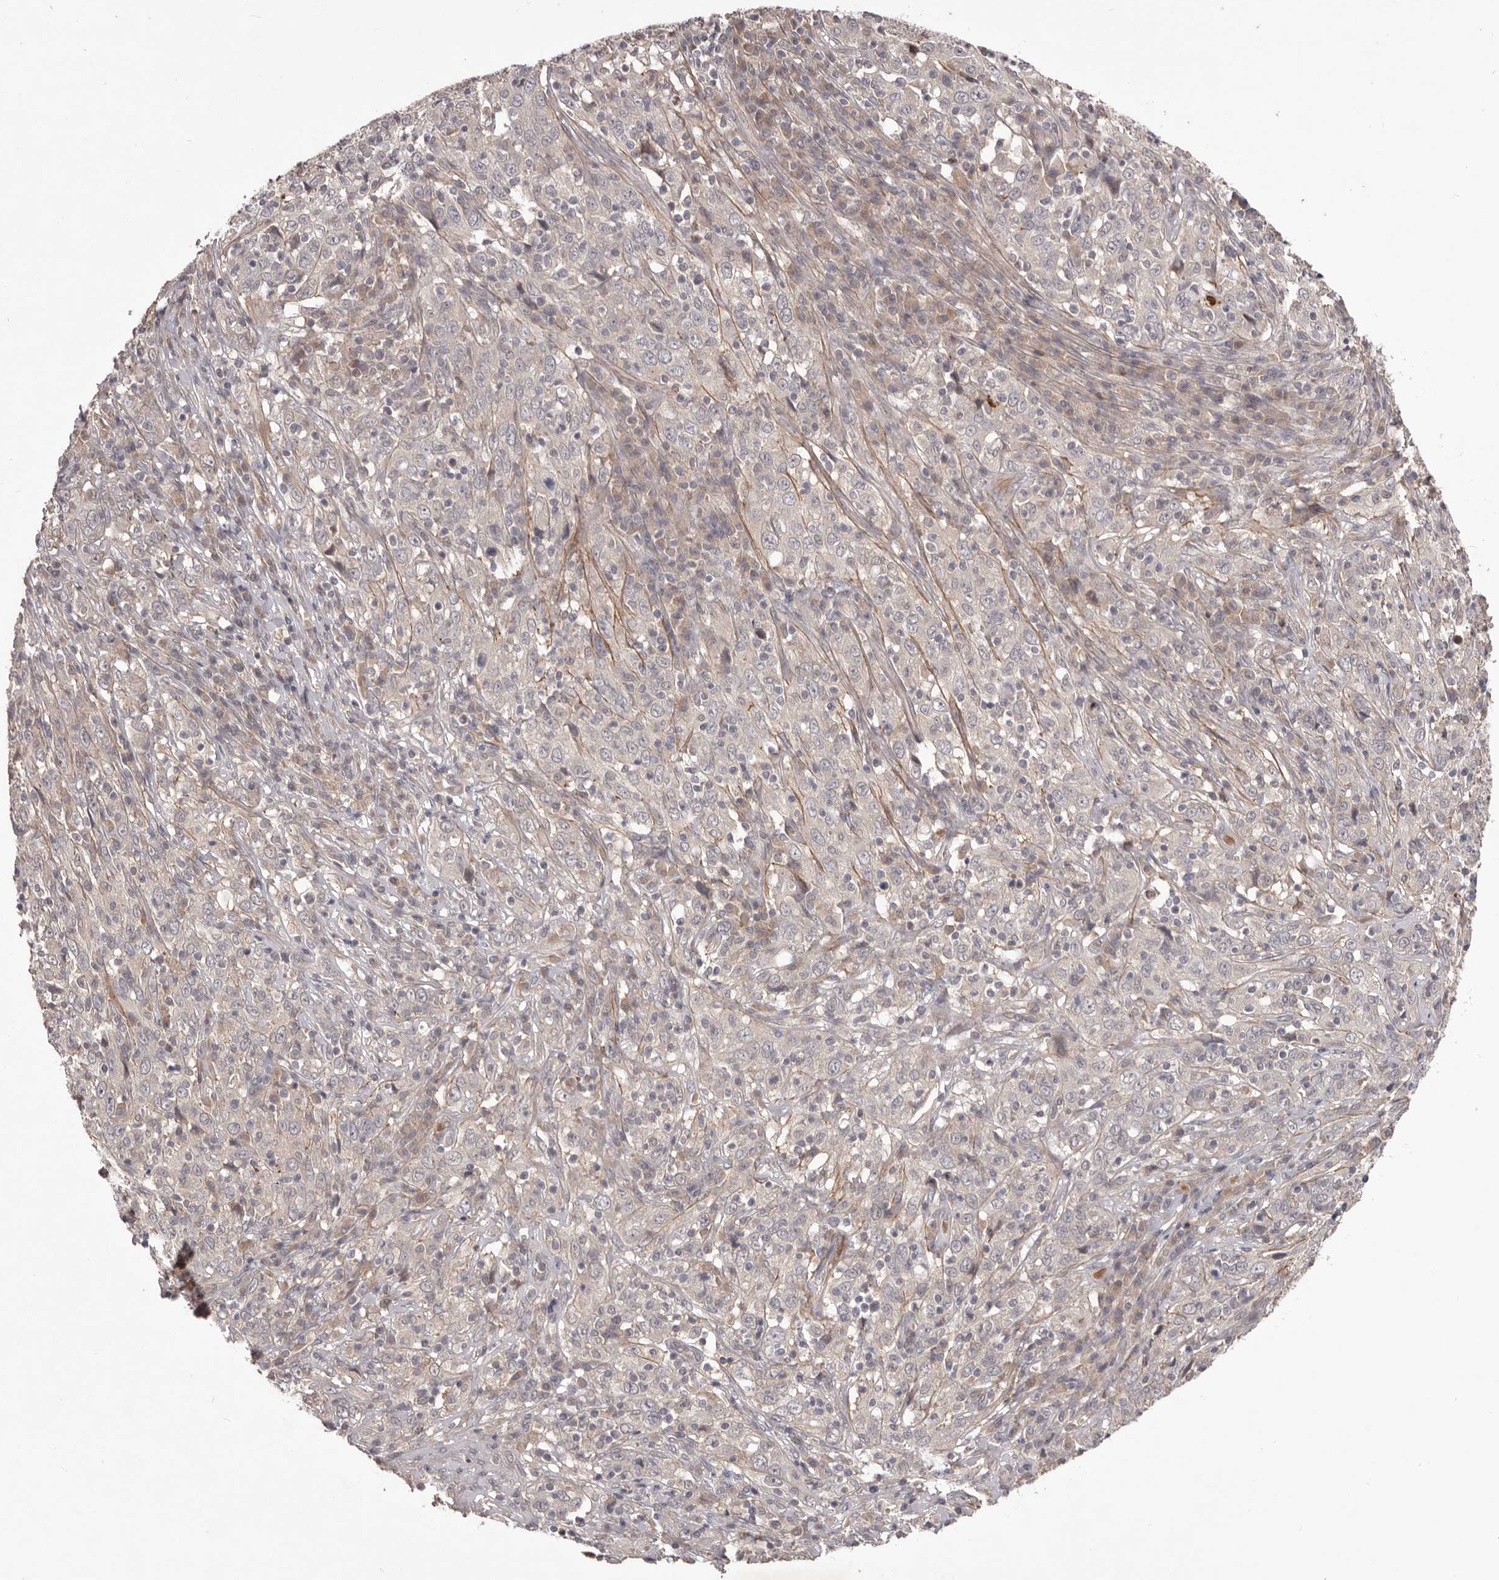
{"staining": {"intensity": "negative", "quantity": "none", "location": "none"}, "tissue": "cervical cancer", "cell_type": "Tumor cells", "image_type": "cancer", "snomed": [{"axis": "morphology", "description": "Squamous cell carcinoma, NOS"}, {"axis": "topography", "description": "Cervix"}], "caption": "DAB (3,3'-diaminobenzidine) immunohistochemical staining of cervical squamous cell carcinoma reveals no significant positivity in tumor cells.", "gene": "HBS1L", "patient": {"sex": "female", "age": 46}}